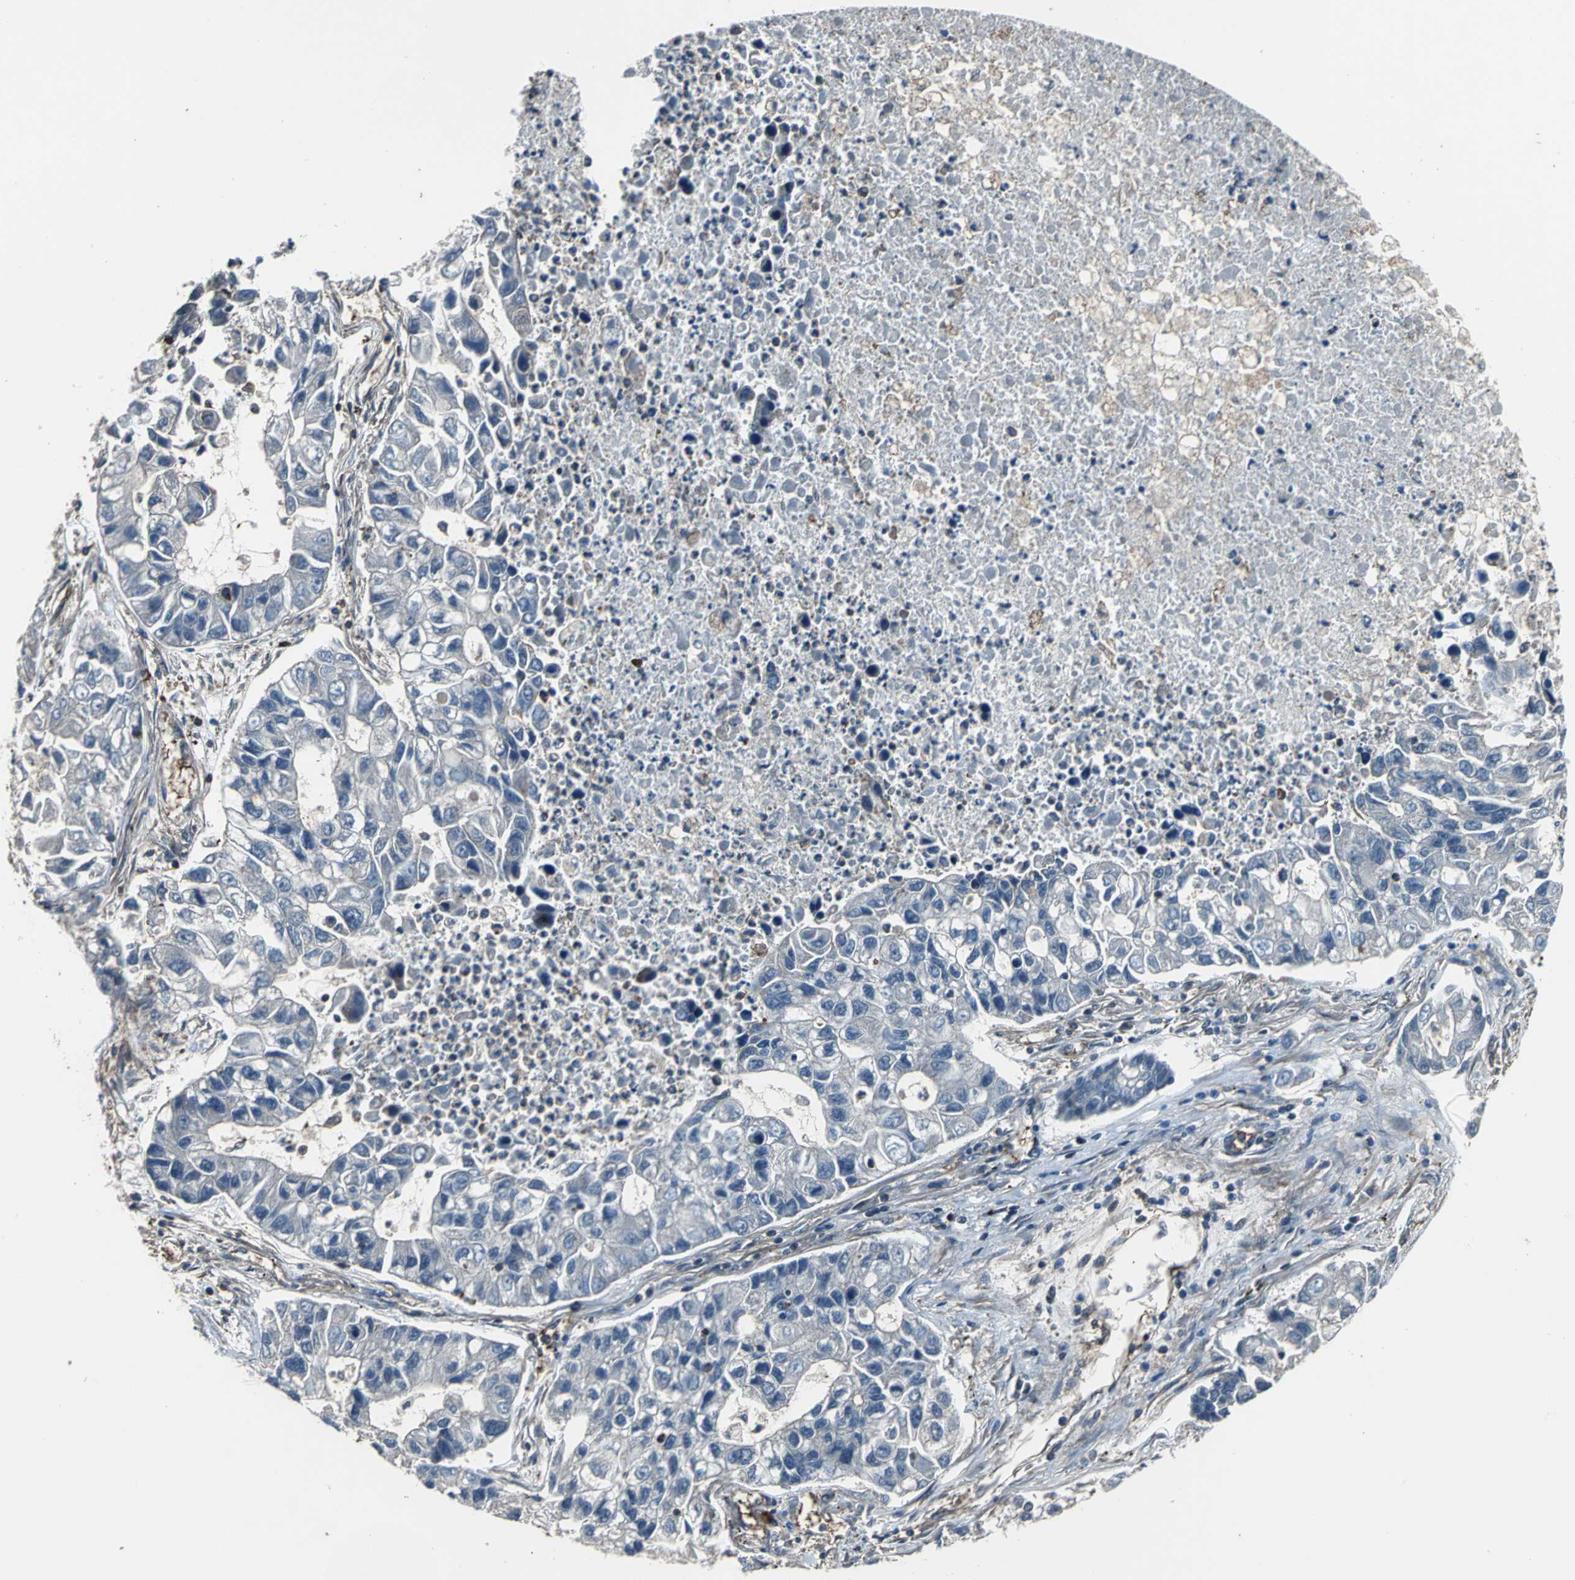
{"staining": {"intensity": "negative", "quantity": "none", "location": "none"}, "tissue": "lung cancer", "cell_type": "Tumor cells", "image_type": "cancer", "snomed": [{"axis": "morphology", "description": "Adenocarcinoma, NOS"}, {"axis": "topography", "description": "Lung"}], "caption": "High magnification brightfield microscopy of adenocarcinoma (lung) stained with DAB (3,3'-diaminobenzidine) (brown) and counterstained with hematoxylin (blue): tumor cells show no significant staining.", "gene": "PARVA", "patient": {"sex": "female", "age": 51}}